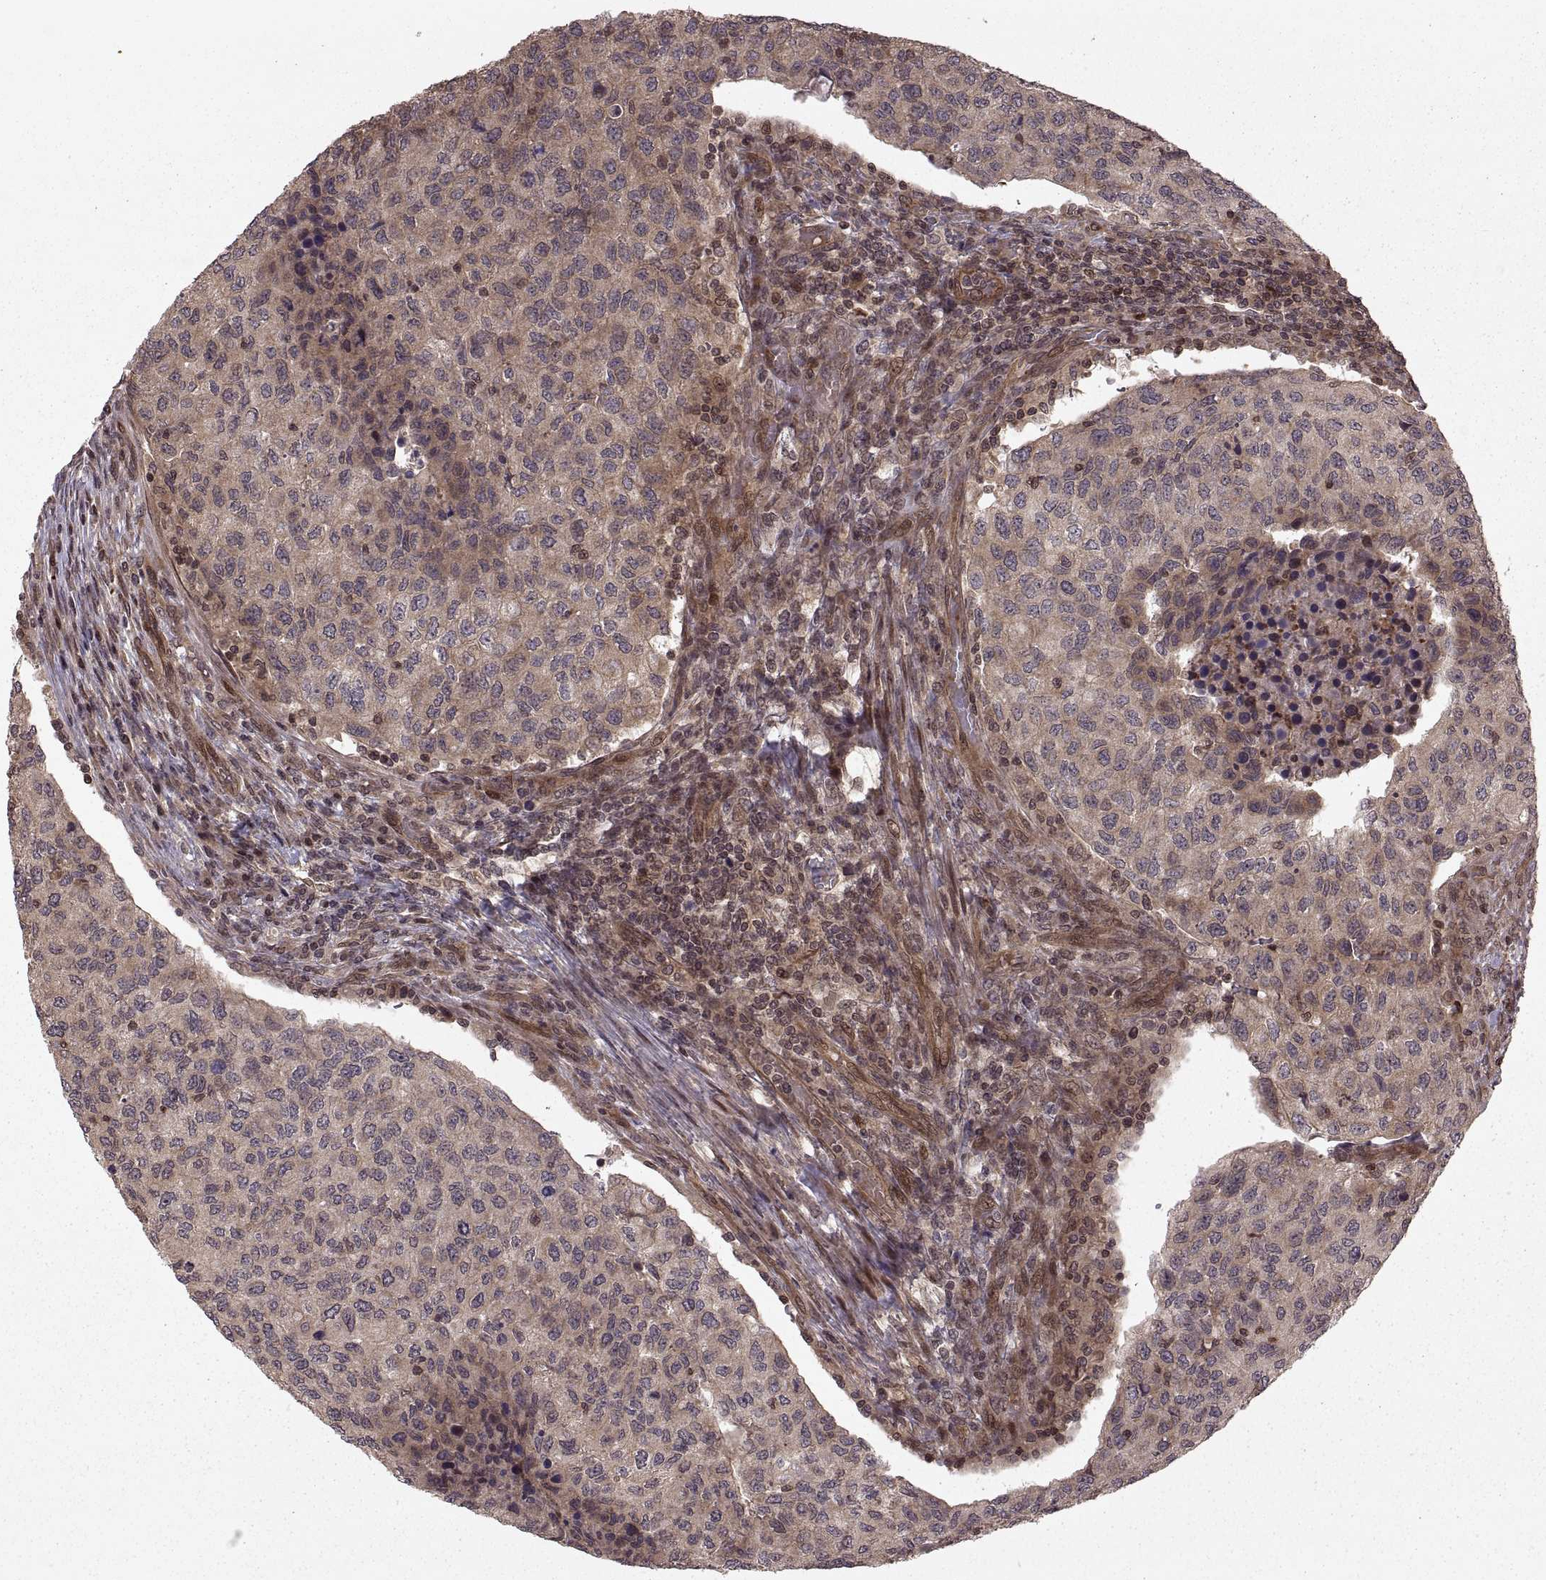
{"staining": {"intensity": "weak", "quantity": ">75%", "location": "cytoplasmic/membranous"}, "tissue": "urothelial cancer", "cell_type": "Tumor cells", "image_type": "cancer", "snomed": [{"axis": "morphology", "description": "Urothelial carcinoma, High grade"}, {"axis": "topography", "description": "Urinary bladder"}], "caption": "A brown stain labels weak cytoplasmic/membranous staining of a protein in urothelial cancer tumor cells.", "gene": "DEDD", "patient": {"sex": "female", "age": 78}}